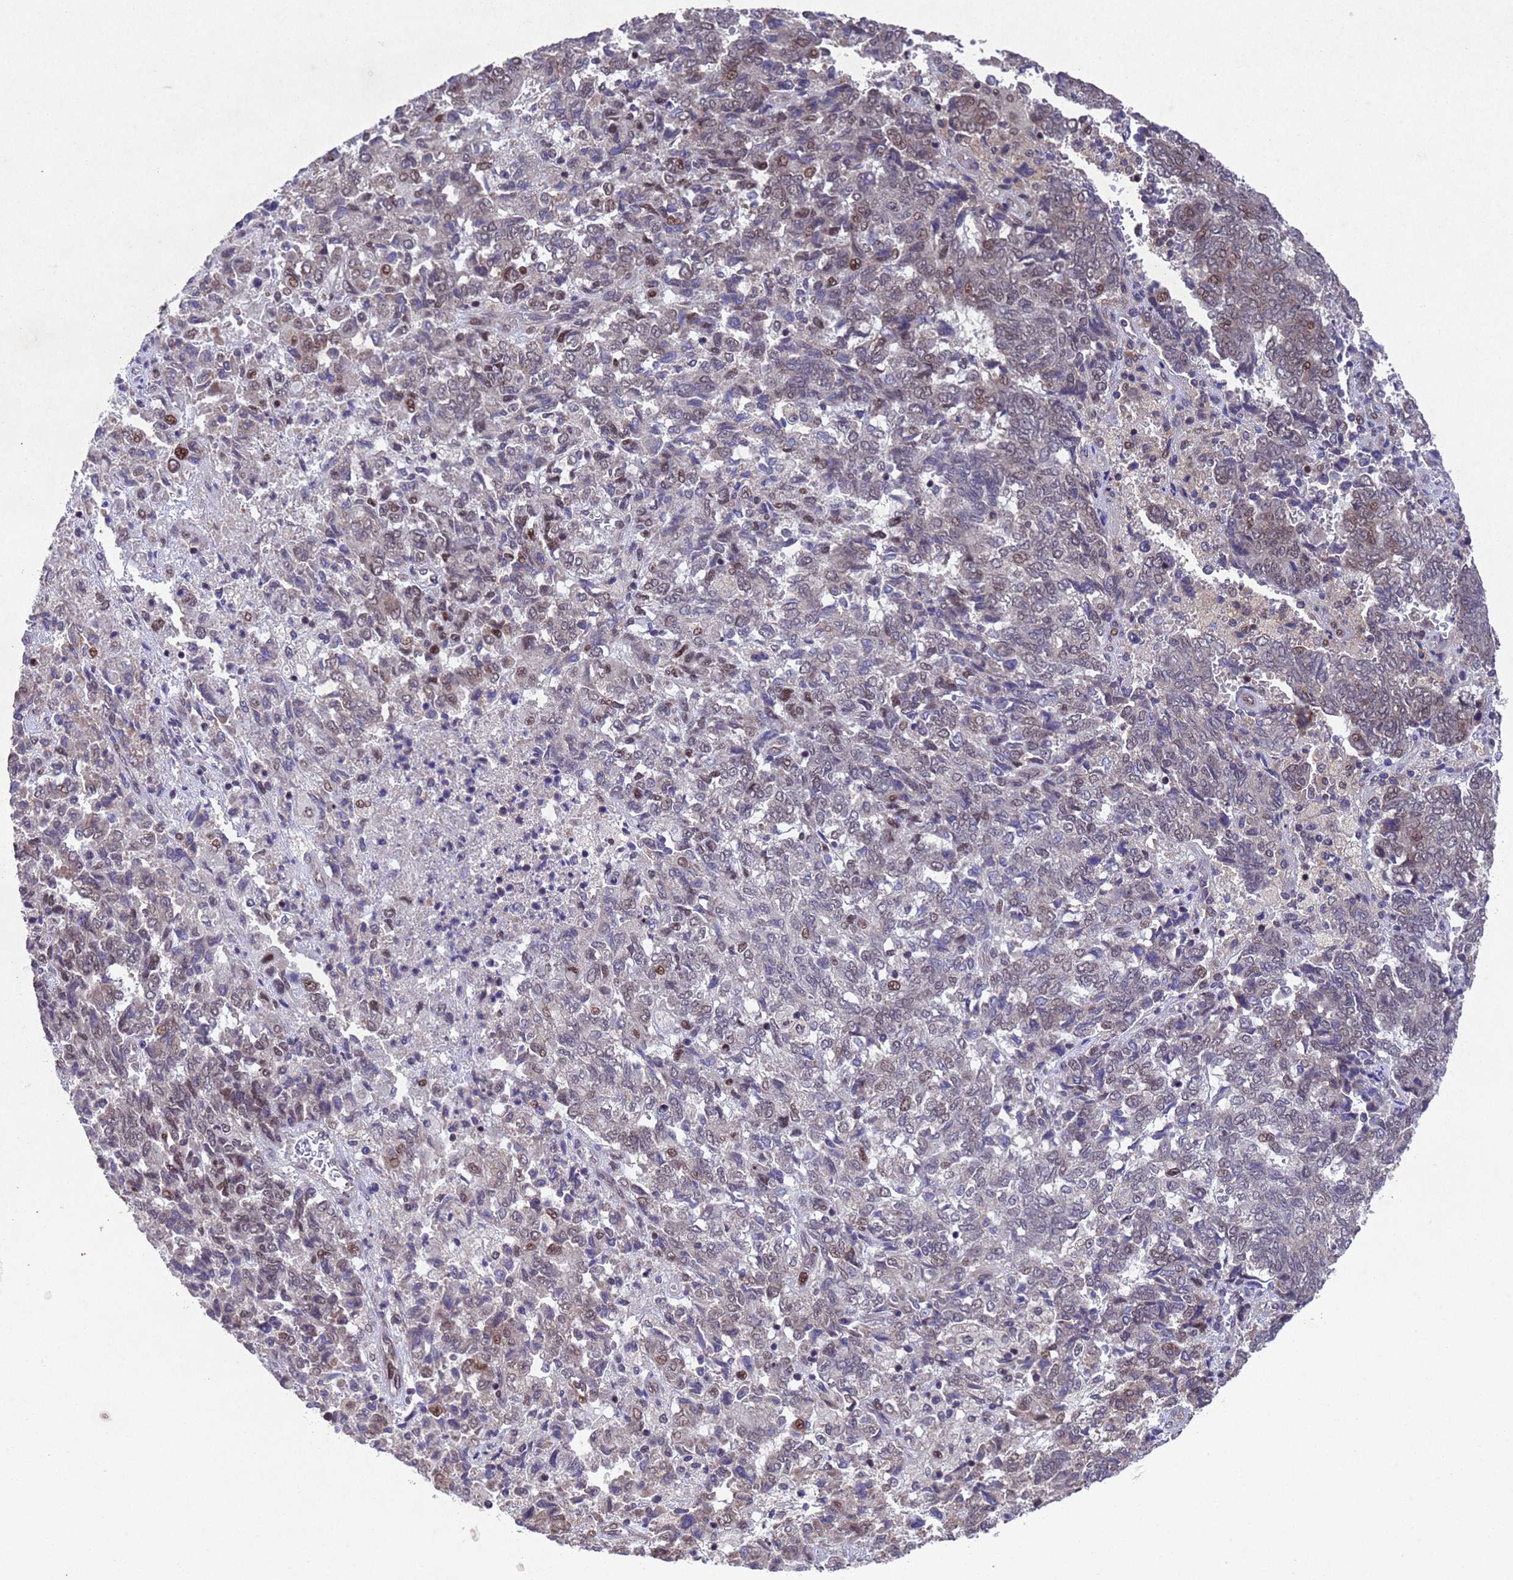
{"staining": {"intensity": "moderate", "quantity": "<25%", "location": "nuclear"}, "tissue": "endometrial cancer", "cell_type": "Tumor cells", "image_type": "cancer", "snomed": [{"axis": "morphology", "description": "Adenocarcinoma, NOS"}, {"axis": "topography", "description": "Endometrium"}], "caption": "Protein staining displays moderate nuclear expression in approximately <25% of tumor cells in endometrial cancer. The protein of interest is shown in brown color, while the nuclei are stained blue.", "gene": "TBK1", "patient": {"sex": "female", "age": 80}}